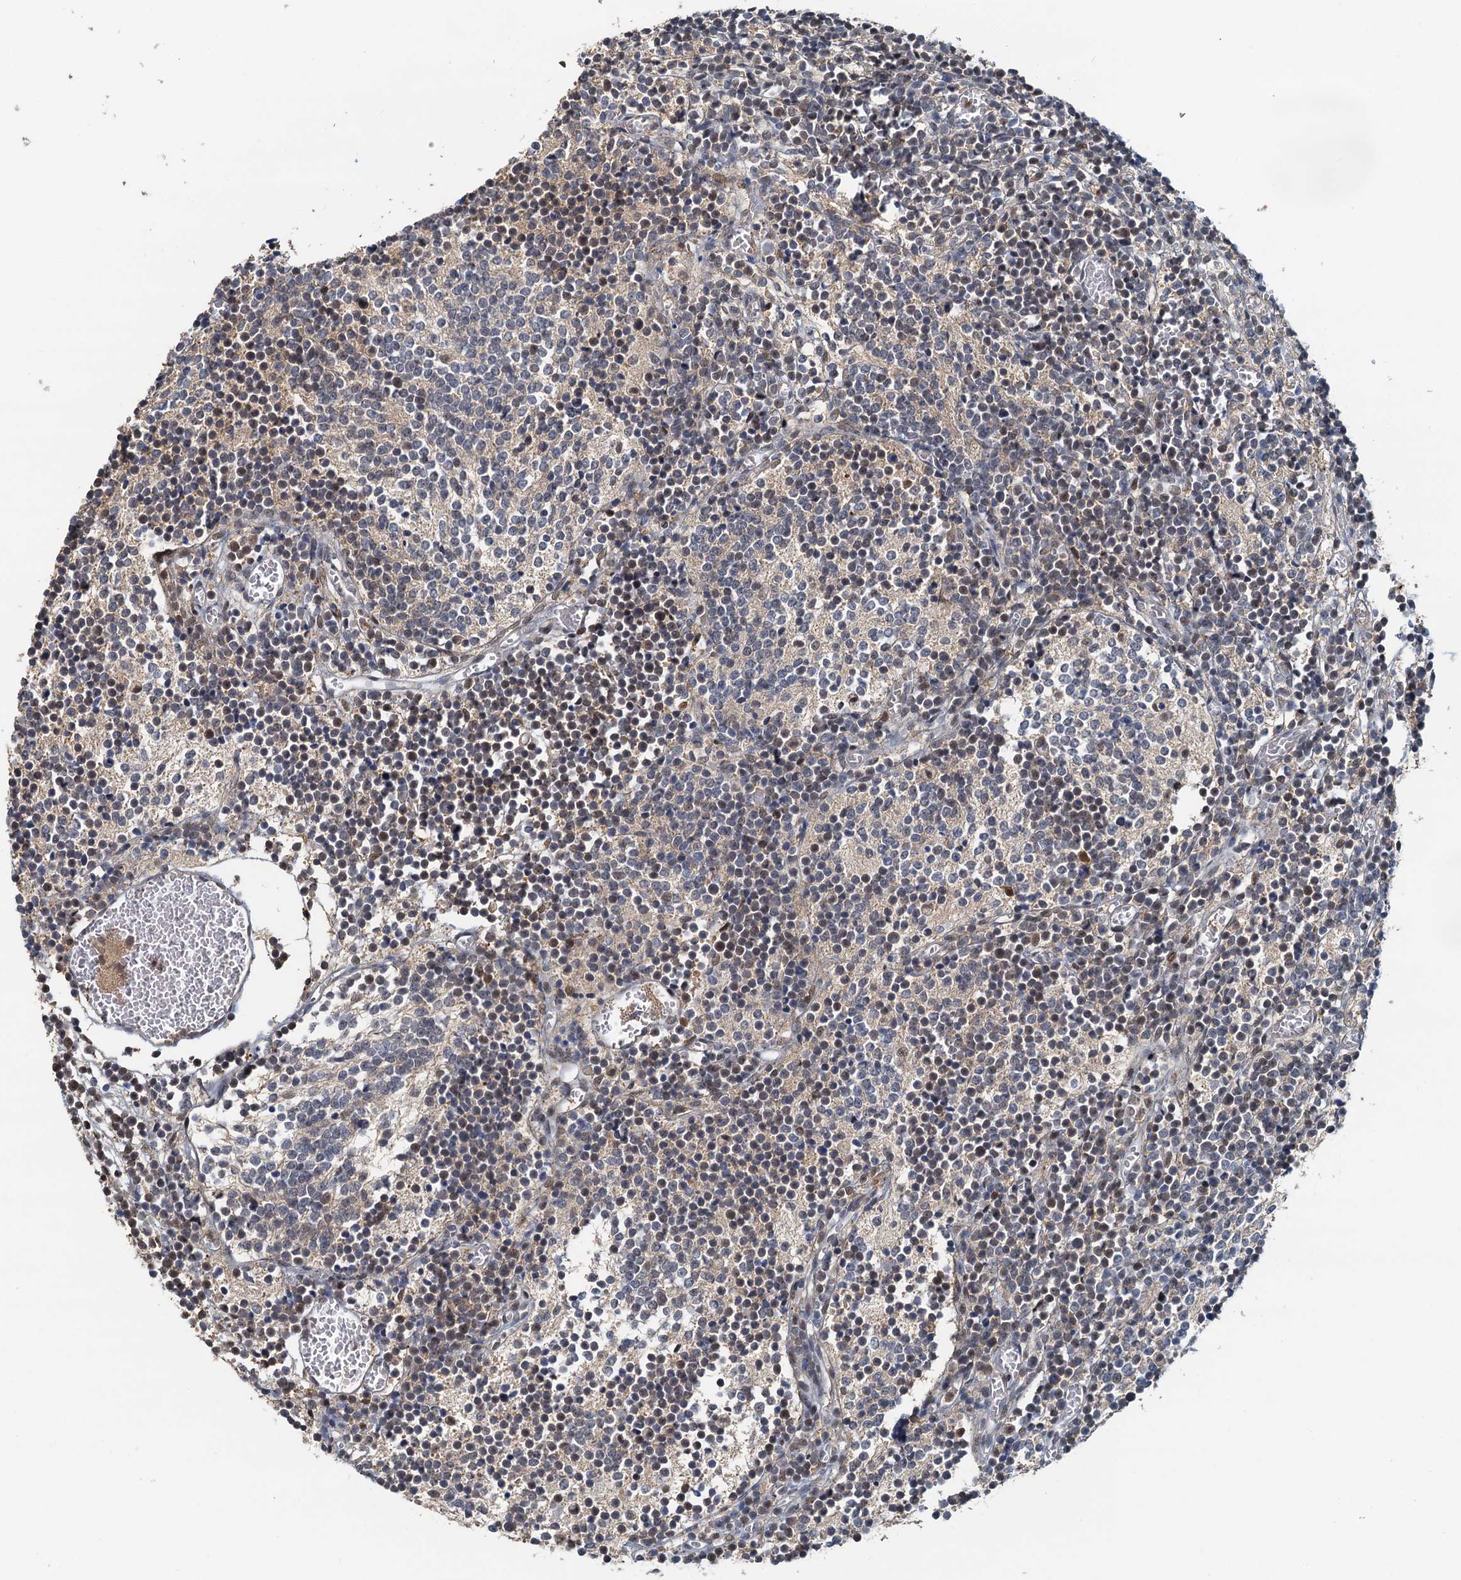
{"staining": {"intensity": "weak", "quantity": "<25%", "location": "cytoplasmic/membranous"}, "tissue": "glioma", "cell_type": "Tumor cells", "image_type": "cancer", "snomed": [{"axis": "morphology", "description": "Glioma, malignant, Low grade"}, {"axis": "topography", "description": "Brain"}], "caption": "Glioma stained for a protein using immunohistochemistry (IHC) displays no expression tumor cells.", "gene": "SPINDOC", "patient": {"sex": "female", "age": 1}}